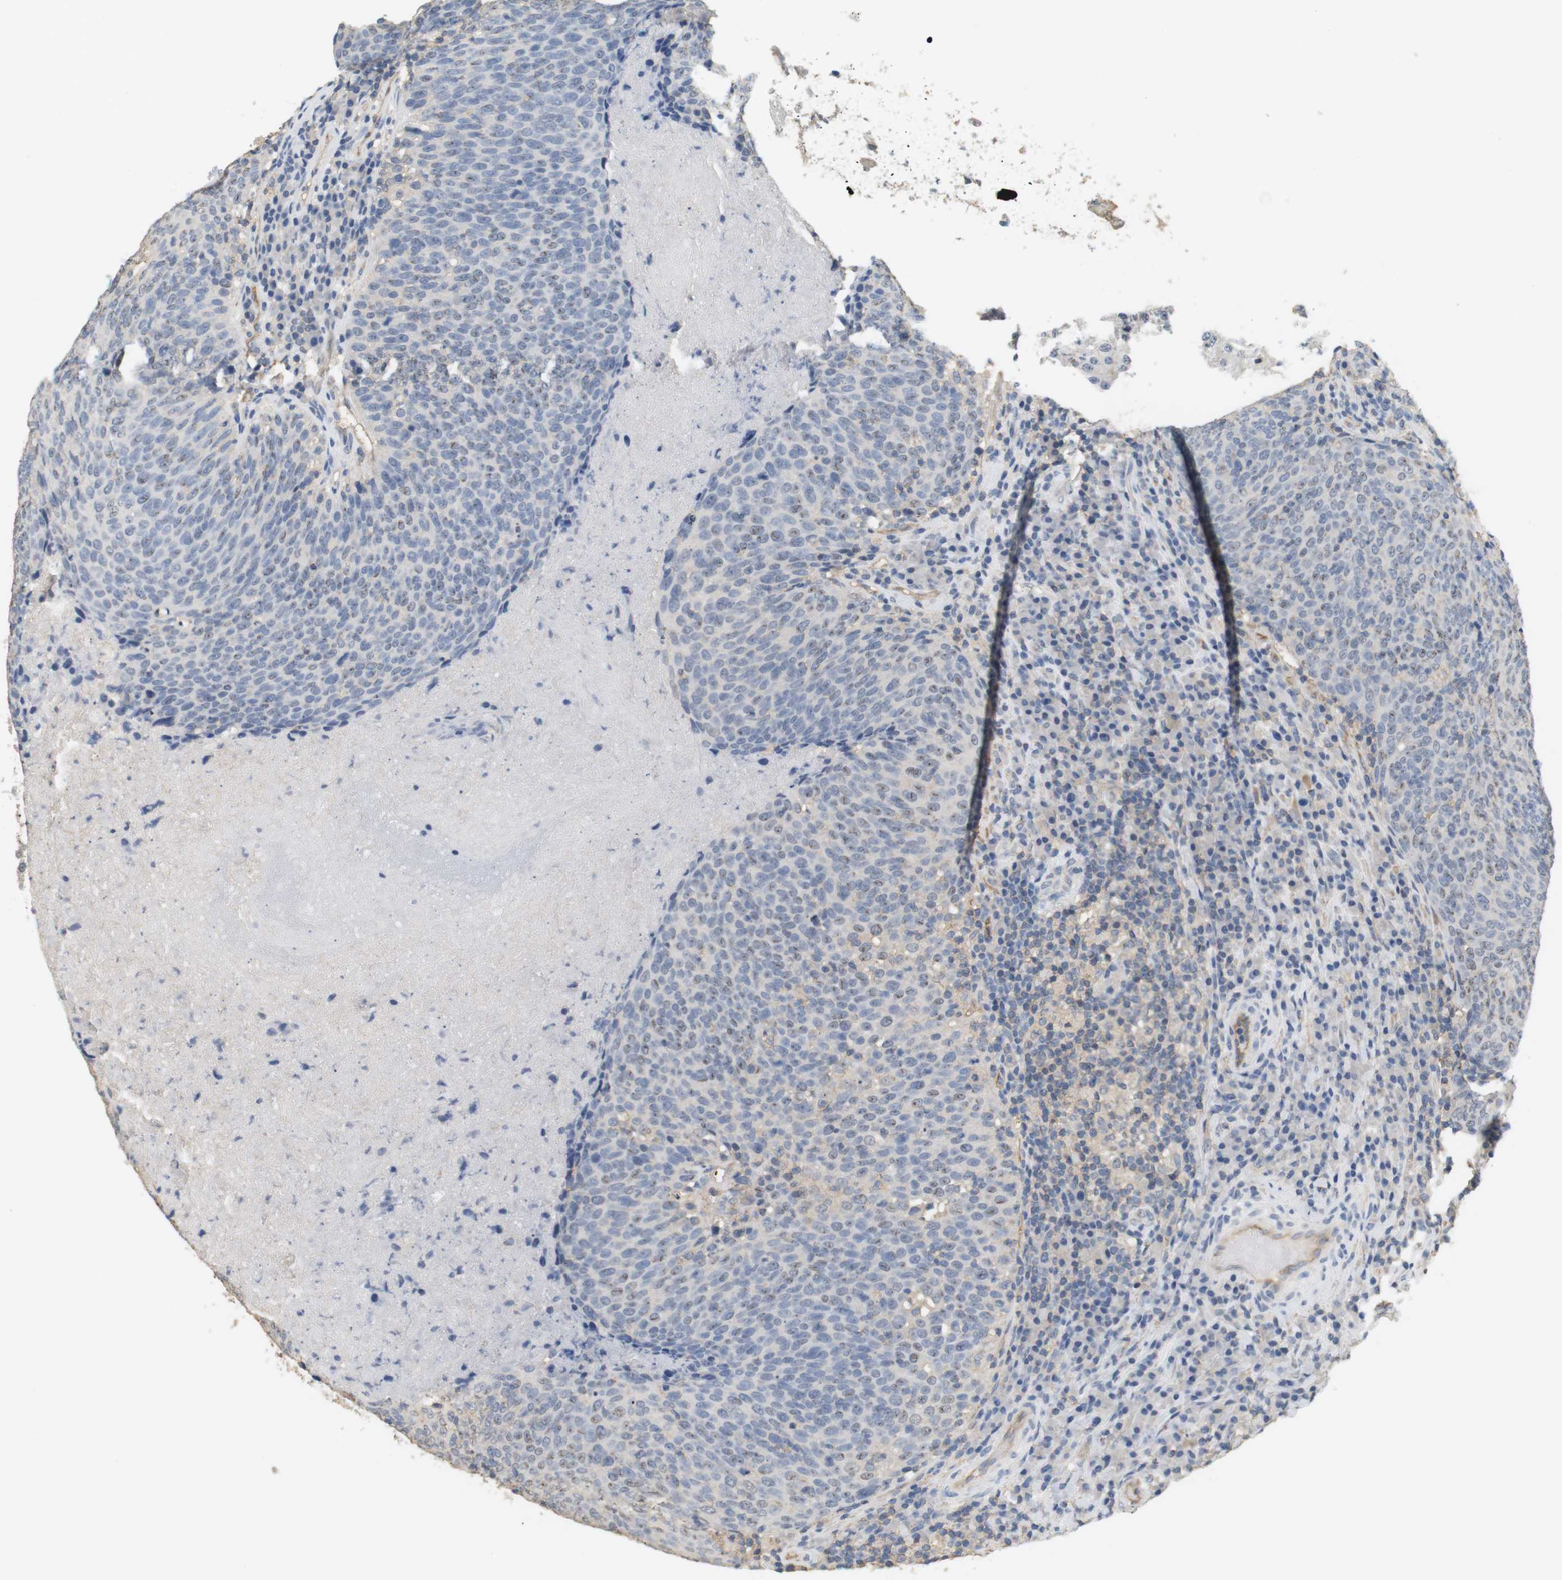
{"staining": {"intensity": "weak", "quantity": "25%-75%", "location": "nuclear"}, "tissue": "head and neck cancer", "cell_type": "Tumor cells", "image_type": "cancer", "snomed": [{"axis": "morphology", "description": "Squamous cell carcinoma, NOS"}, {"axis": "morphology", "description": "Squamous cell carcinoma, metastatic, NOS"}, {"axis": "topography", "description": "Lymph node"}, {"axis": "topography", "description": "Head-Neck"}], "caption": "Squamous cell carcinoma (head and neck) stained with a protein marker reveals weak staining in tumor cells.", "gene": "OSR1", "patient": {"sex": "male", "age": 62}}